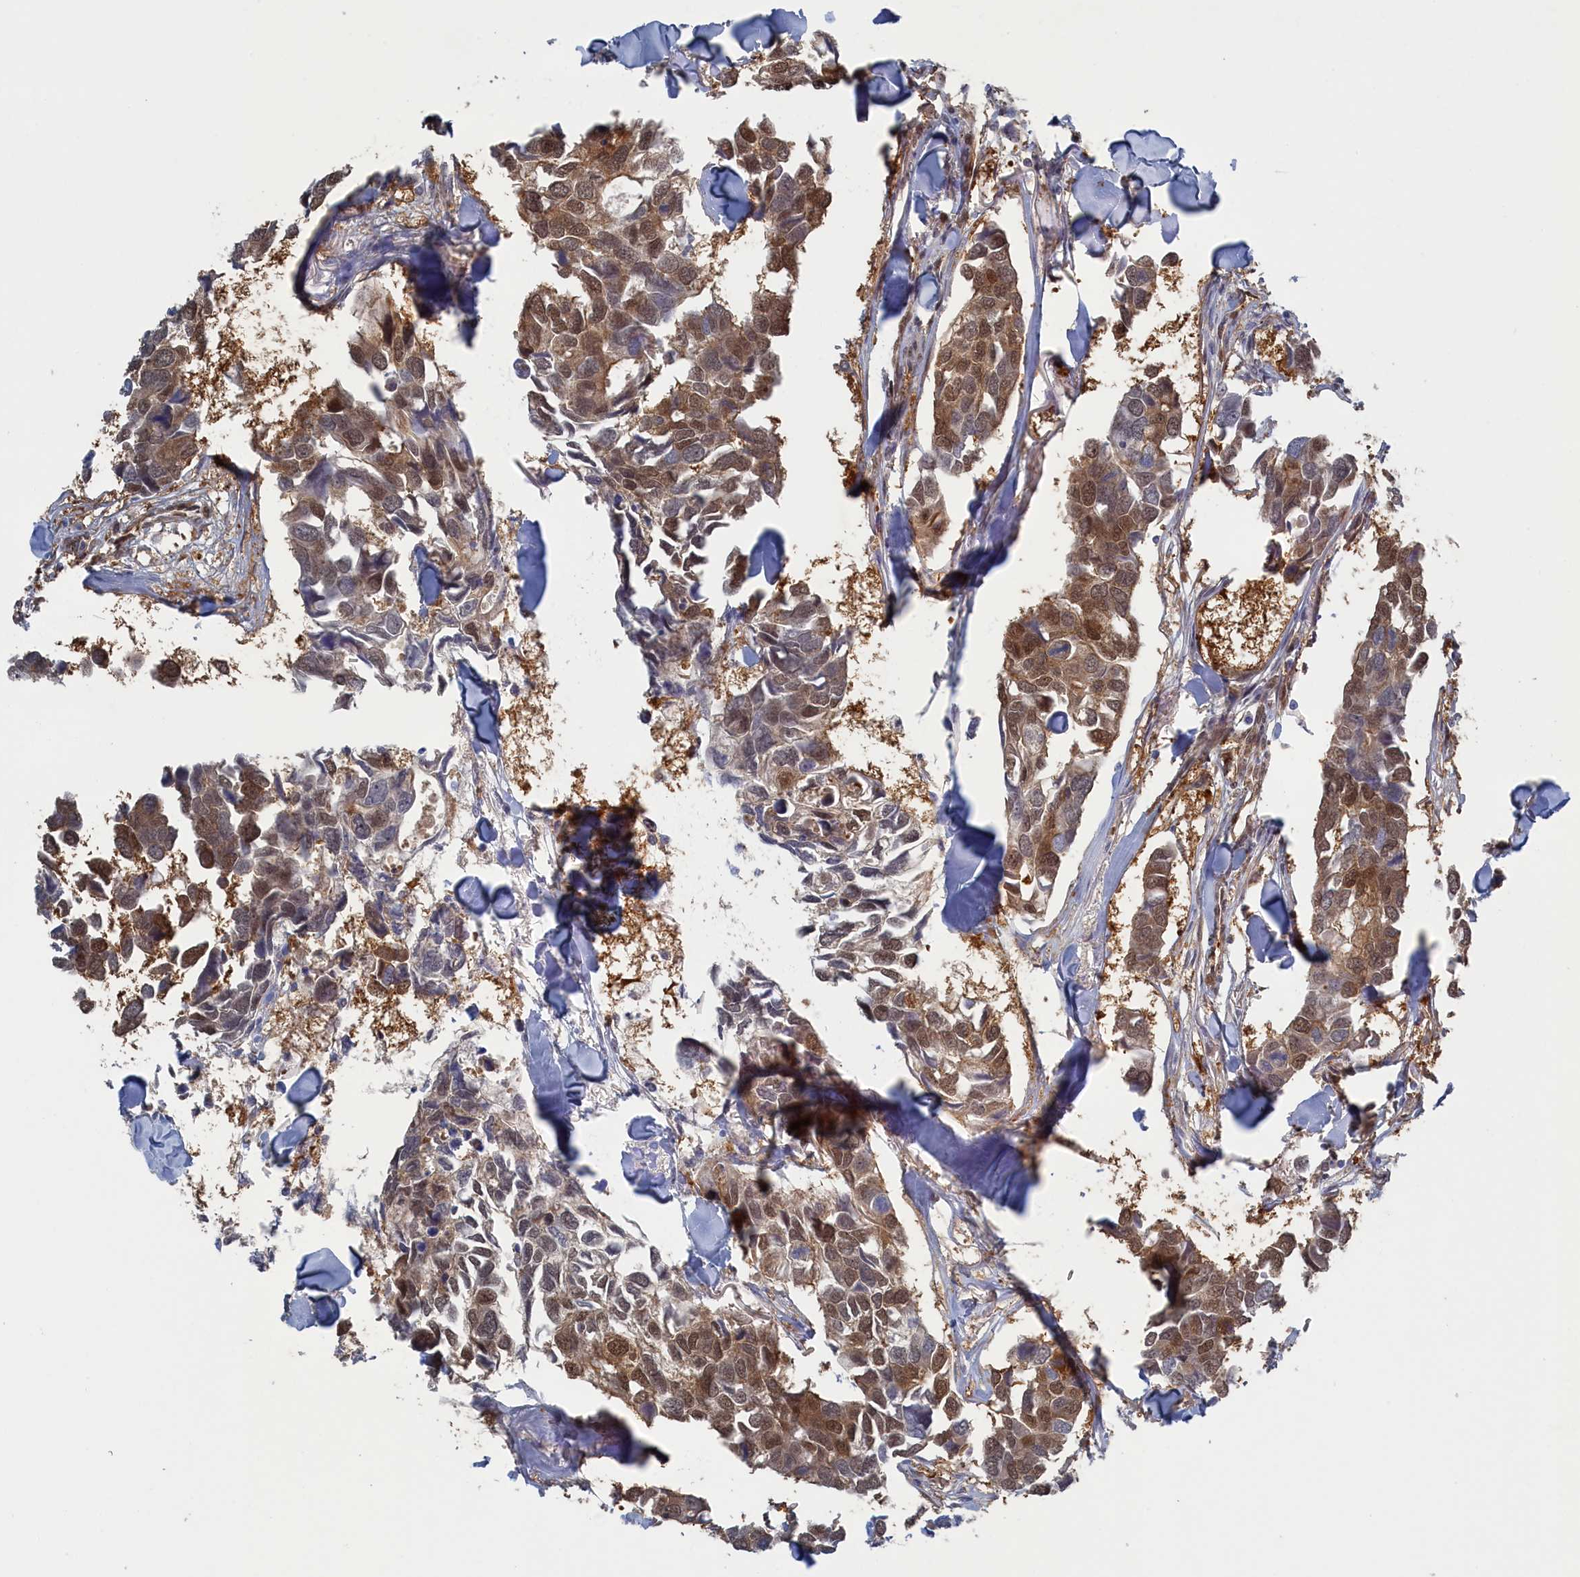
{"staining": {"intensity": "moderate", "quantity": ">75%", "location": "cytoplasmic/membranous,nuclear"}, "tissue": "breast cancer", "cell_type": "Tumor cells", "image_type": "cancer", "snomed": [{"axis": "morphology", "description": "Duct carcinoma"}, {"axis": "topography", "description": "Breast"}], "caption": "Brown immunohistochemical staining in intraductal carcinoma (breast) reveals moderate cytoplasmic/membranous and nuclear expression in approximately >75% of tumor cells. Nuclei are stained in blue.", "gene": "IRGQ", "patient": {"sex": "female", "age": 83}}